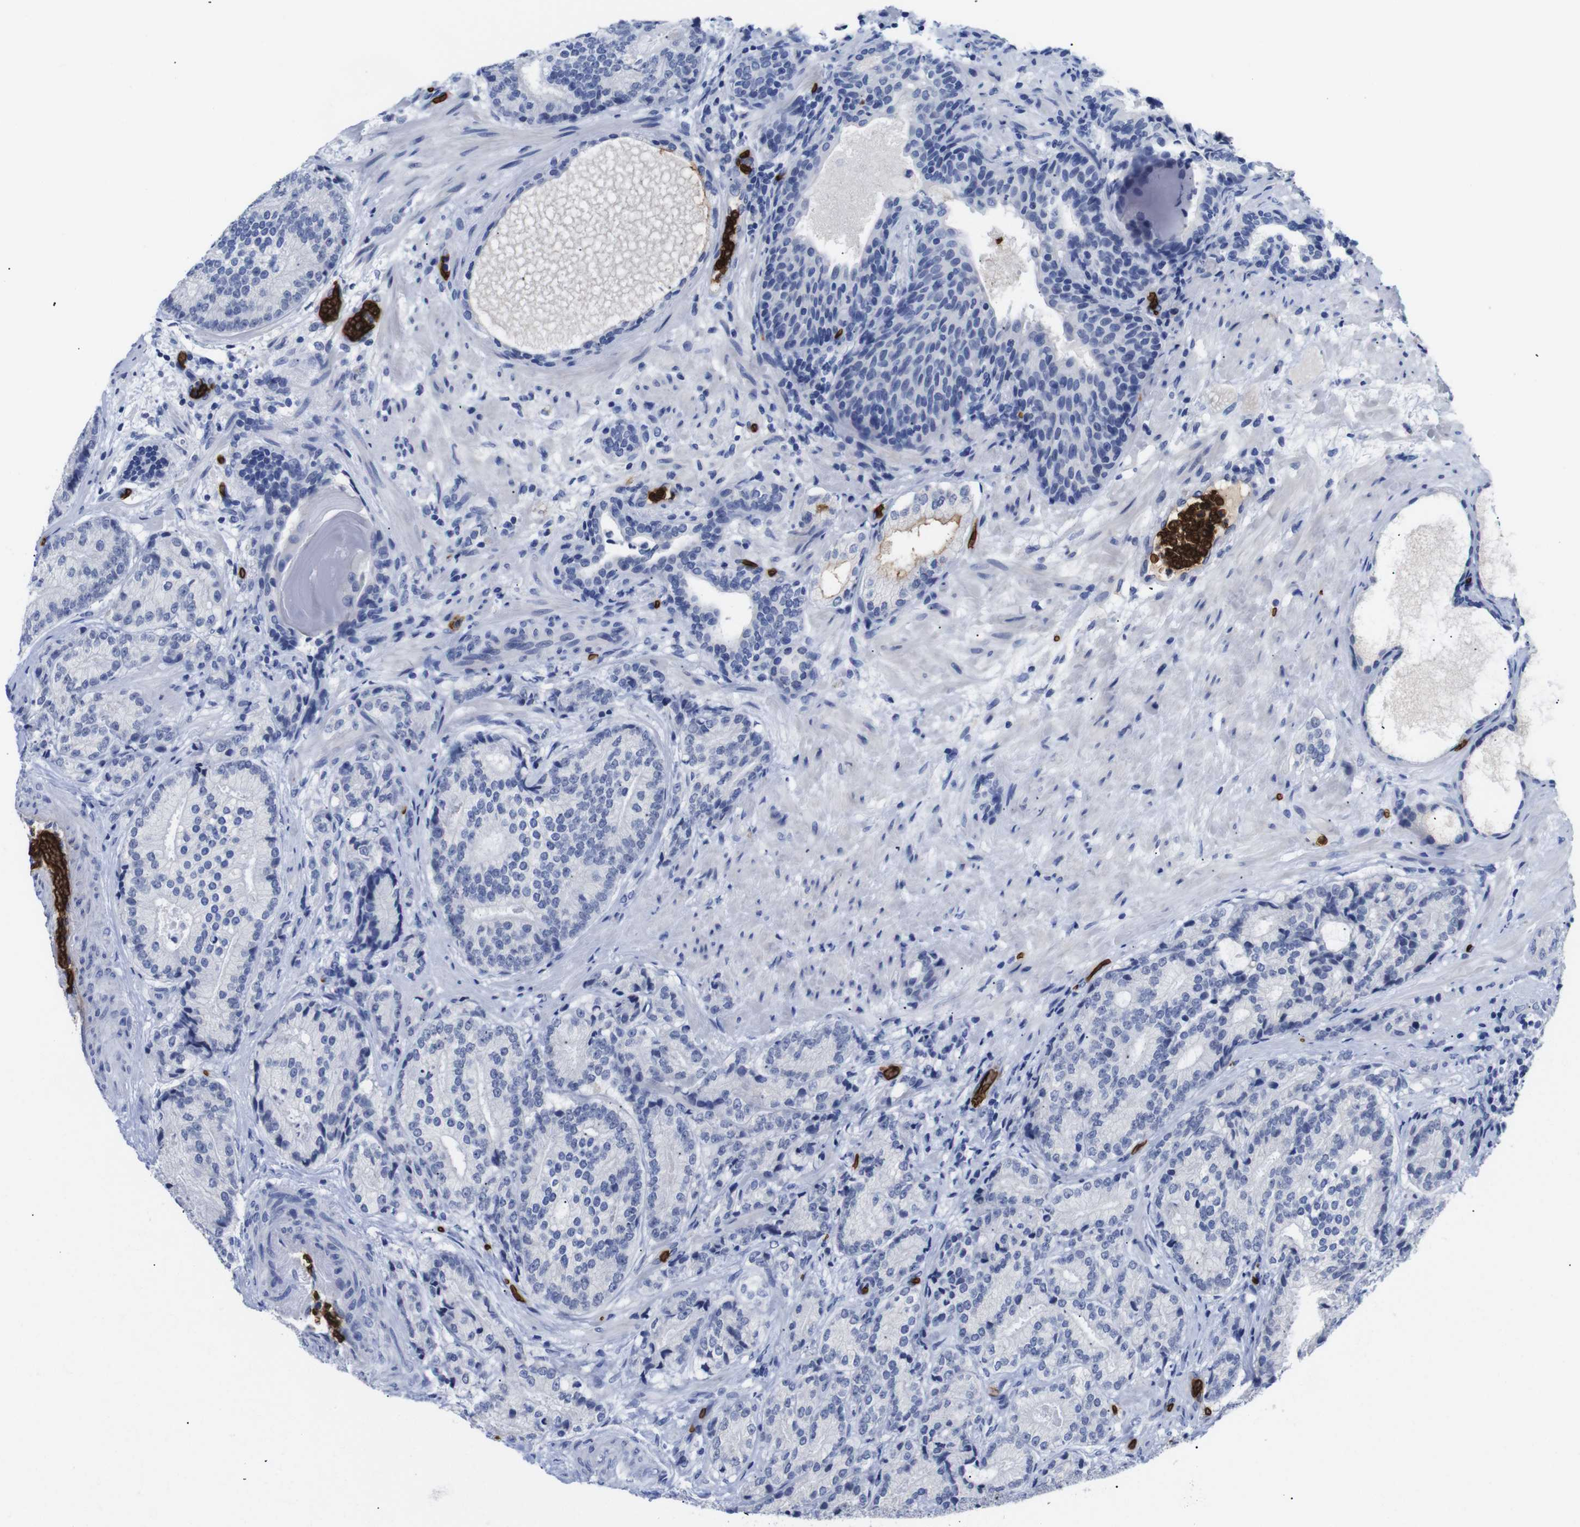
{"staining": {"intensity": "negative", "quantity": "none", "location": "none"}, "tissue": "prostate cancer", "cell_type": "Tumor cells", "image_type": "cancer", "snomed": [{"axis": "morphology", "description": "Adenocarcinoma, High grade"}, {"axis": "topography", "description": "Prostate"}], "caption": "Immunohistochemical staining of prostate cancer shows no significant staining in tumor cells. (DAB IHC visualized using brightfield microscopy, high magnification).", "gene": "S1PR2", "patient": {"sex": "male", "age": 61}}